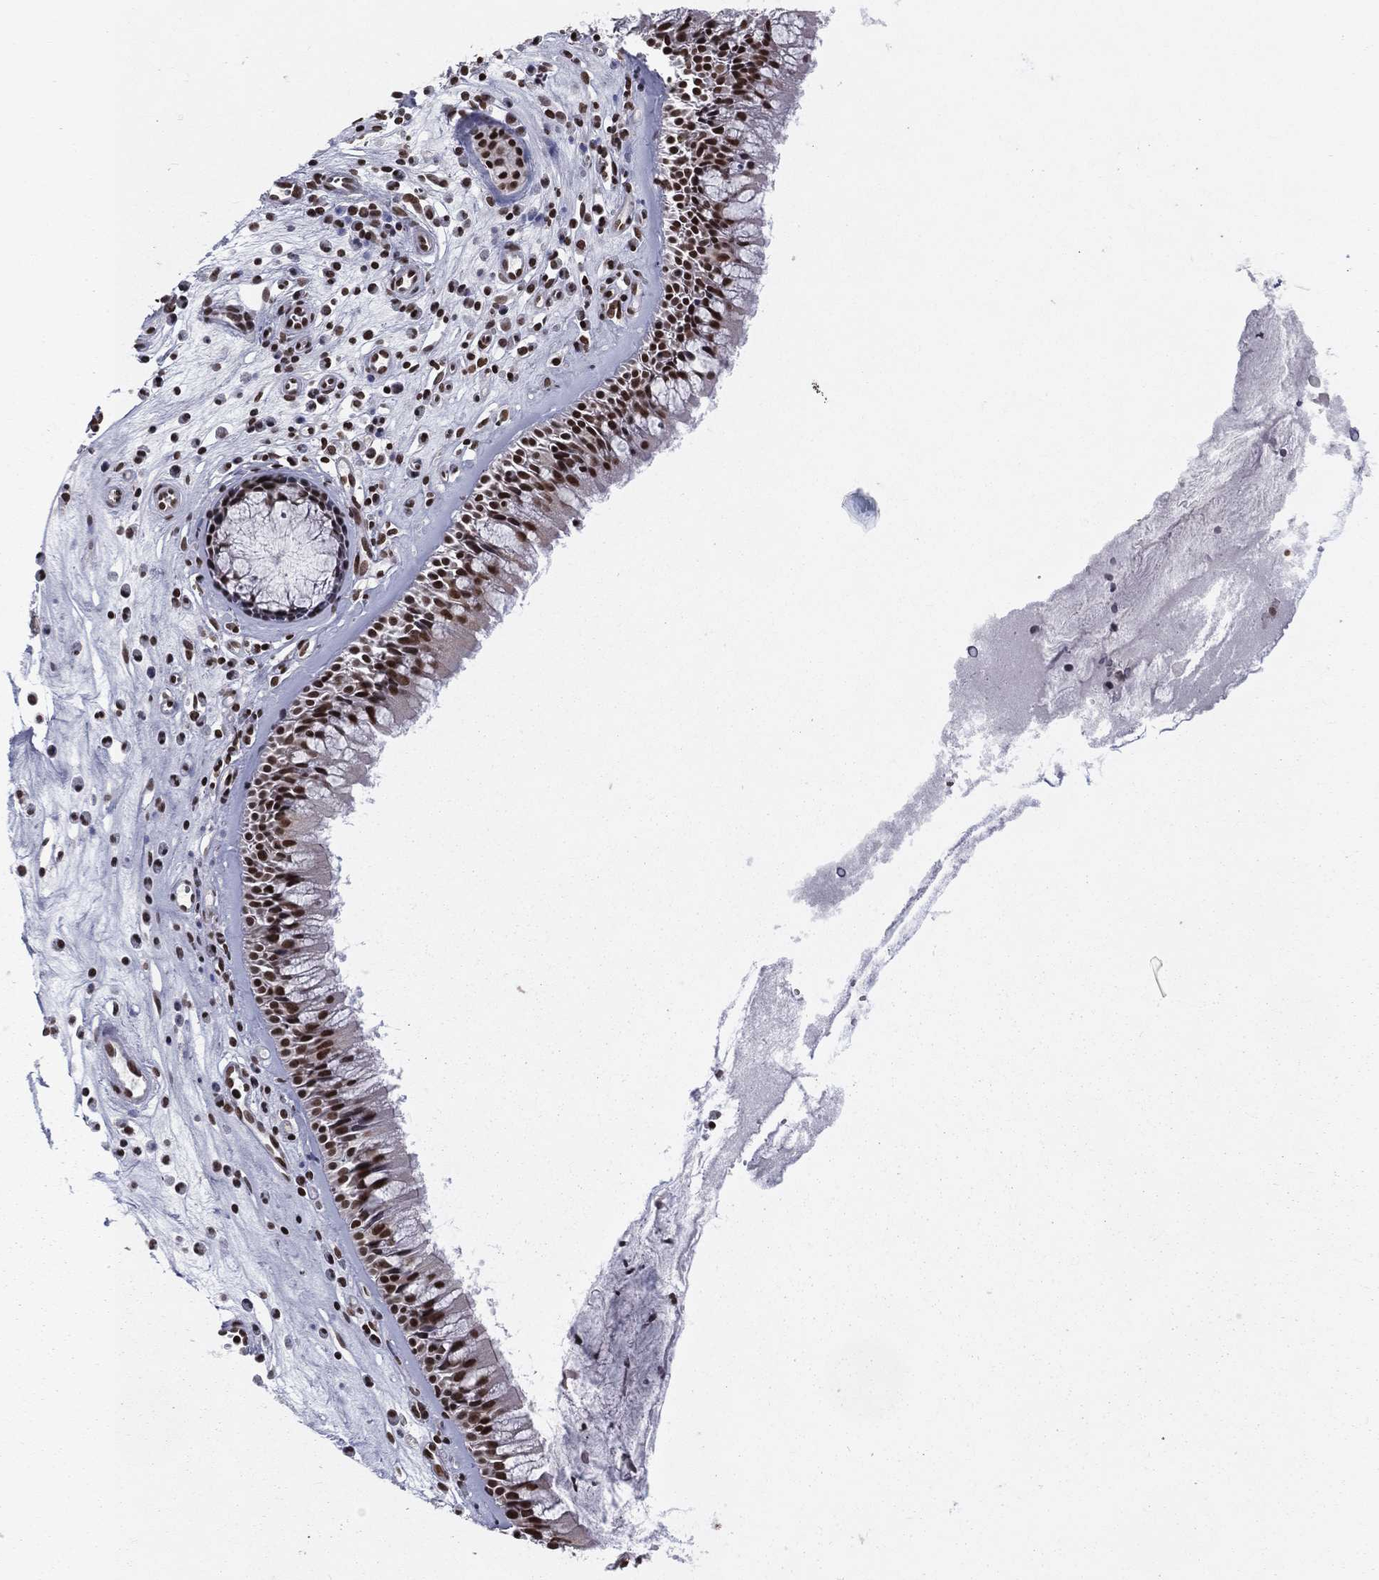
{"staining": {"intensity": "strong", "quantity": ">75%", "location": "nuclear"}, "tissue": "nasopharynx", "cell_type": "Respiratory epithelial cells", "image_type": "normal", "snomed": [{"axis": "morphology", "description": "Normal tissue, NOS"}, {"axis": "topography", "description": "Nasopharynx"}], "caption": "Strong nuclear protein expression is identified in approximately >75% of respiratory epithelial cells in nasopharynx.", "gene": "RFX7", "patient": {"sex": "male", "age": 57}}